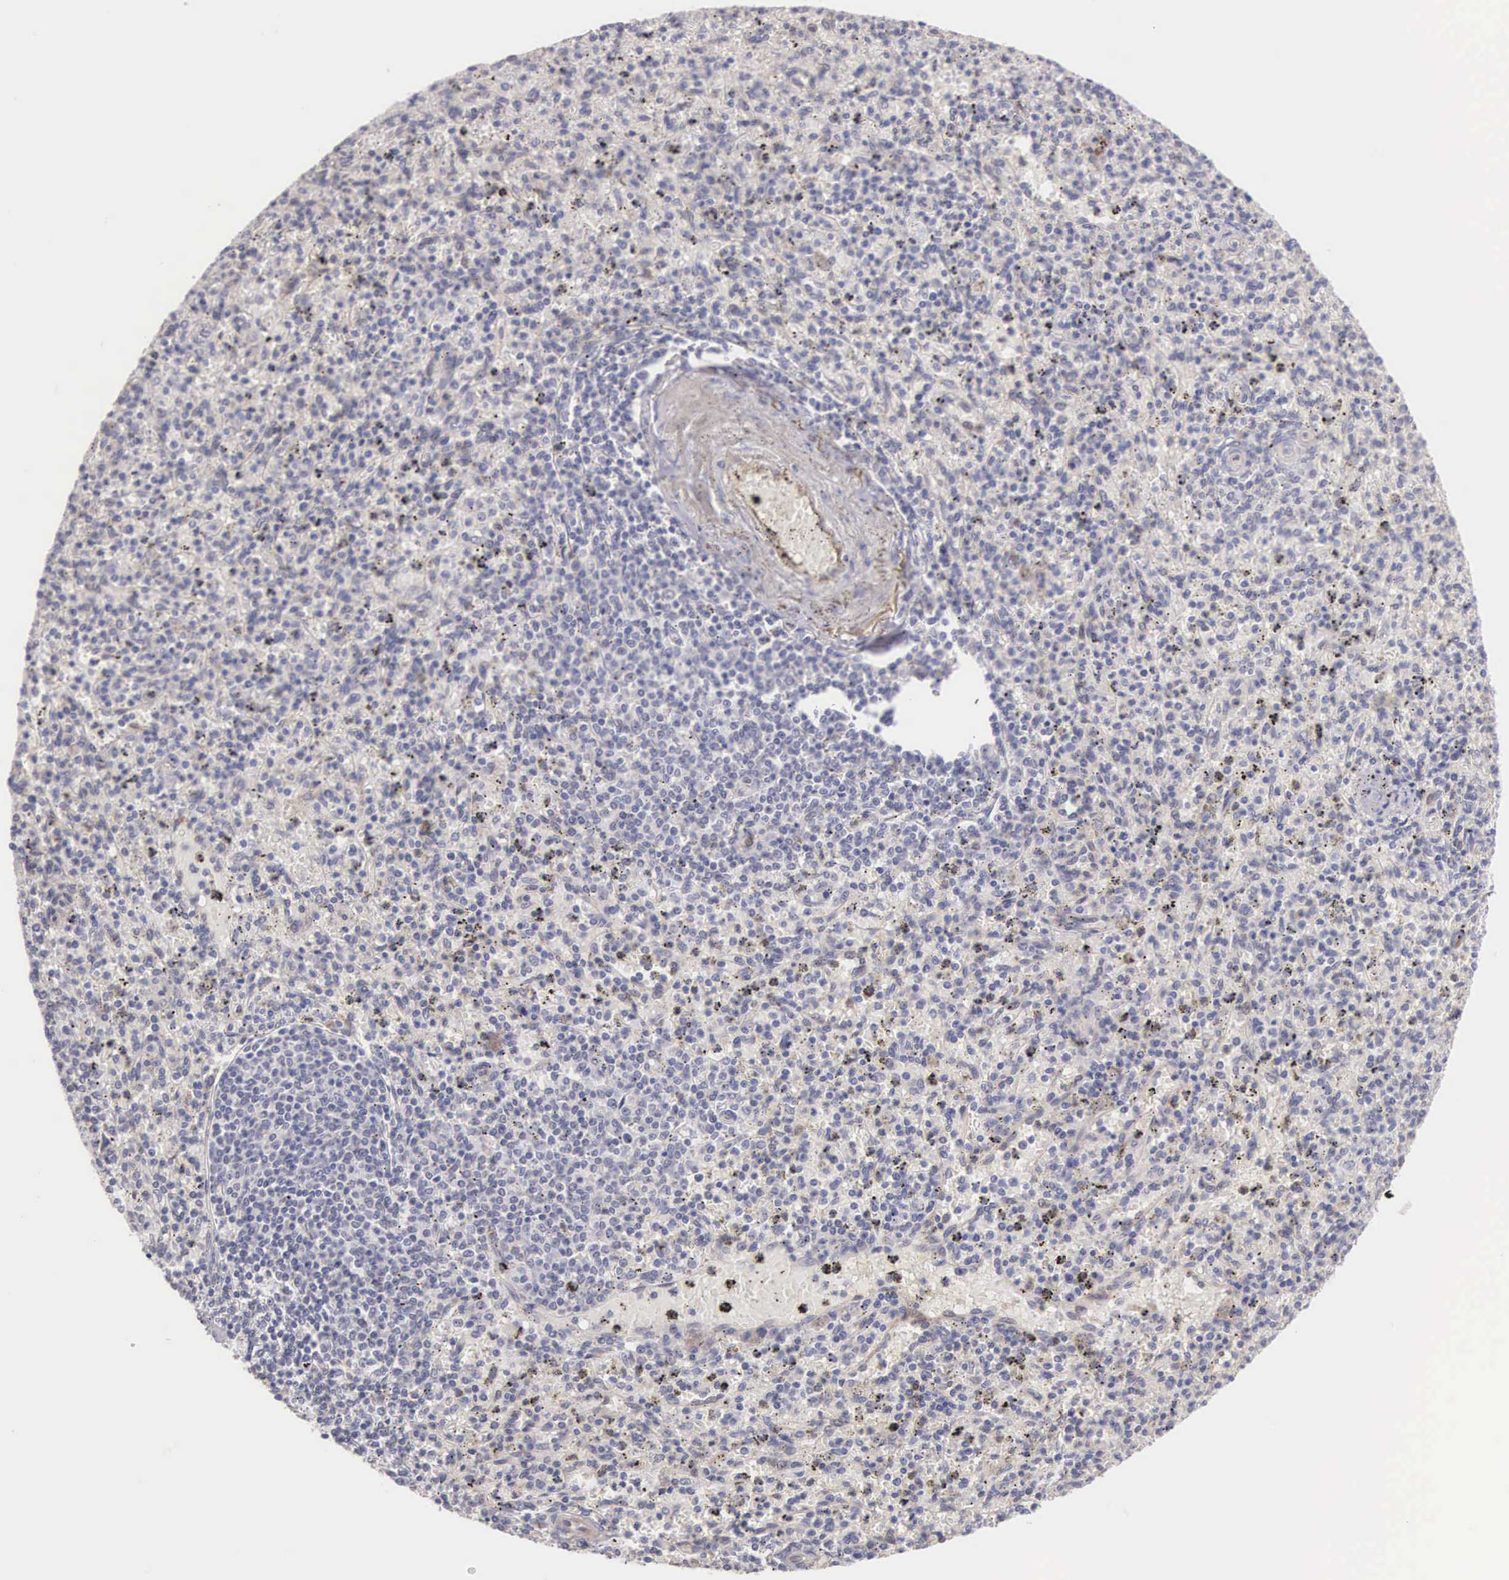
{"staining": {"intensity": "negative", "quantity": "none", "location": "none"}, "tissue": "spleen", "cell_type": "Cells in red pulp", "image_type": "normal", "snomed": [{"axis": "morphology", "description": "Normal tissue, NOS"}, {"axis": "topography", "description": "Spleen"}], "caption": "Immunohistochemical staining of unremarkable spleen exhibits no significant expression in cells in red pulp. (Brightfield microscopy of DAB immunohistochemistry (IHC) at high magnification).", "gene": "PIR", "patient": {"sex": "male", "age": 72}}